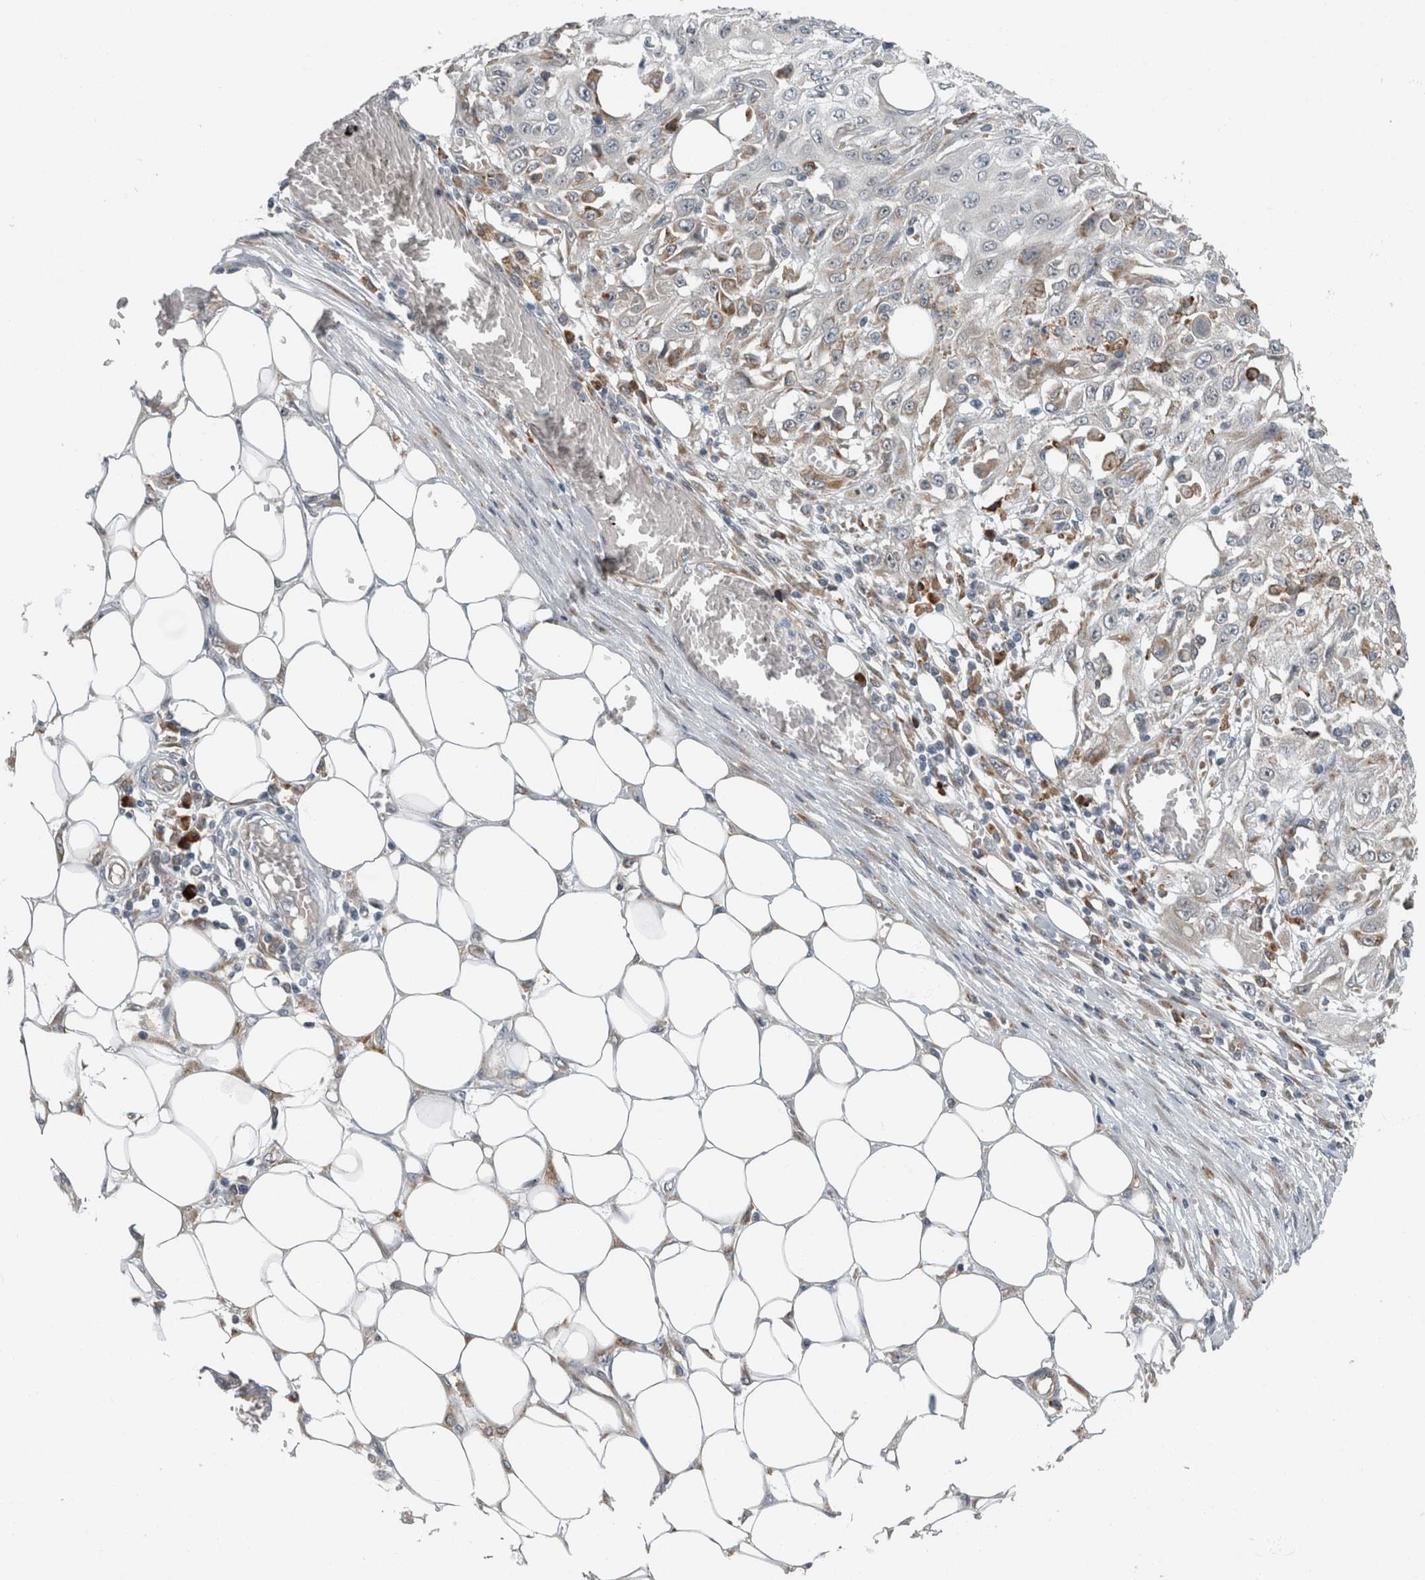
{"staining": {"intensity": "negative", "quantity": "none", "location": "none"}, "tissue": "skin cancer", "cell_type": "Tumor cells", "image_type": "cancer", "snomed": [{"axis": "morphology", "description": "Squamous cell carcinoma, NOS"}, {"axis": "morphology", "description": "Squamous cell carcinoma, metastatic, NOS"}, {"axis": "topography", "description": "Skin"}, {"axis": "topography", "description": "Lymph node"}], "caption": "Metastatic squamous cell carcinoma (skin) stained for a protein using immunohistochemistry displays no expression tumor cells.", "gene": "USP25", "patient": {"sex": "male", "age": 75}}